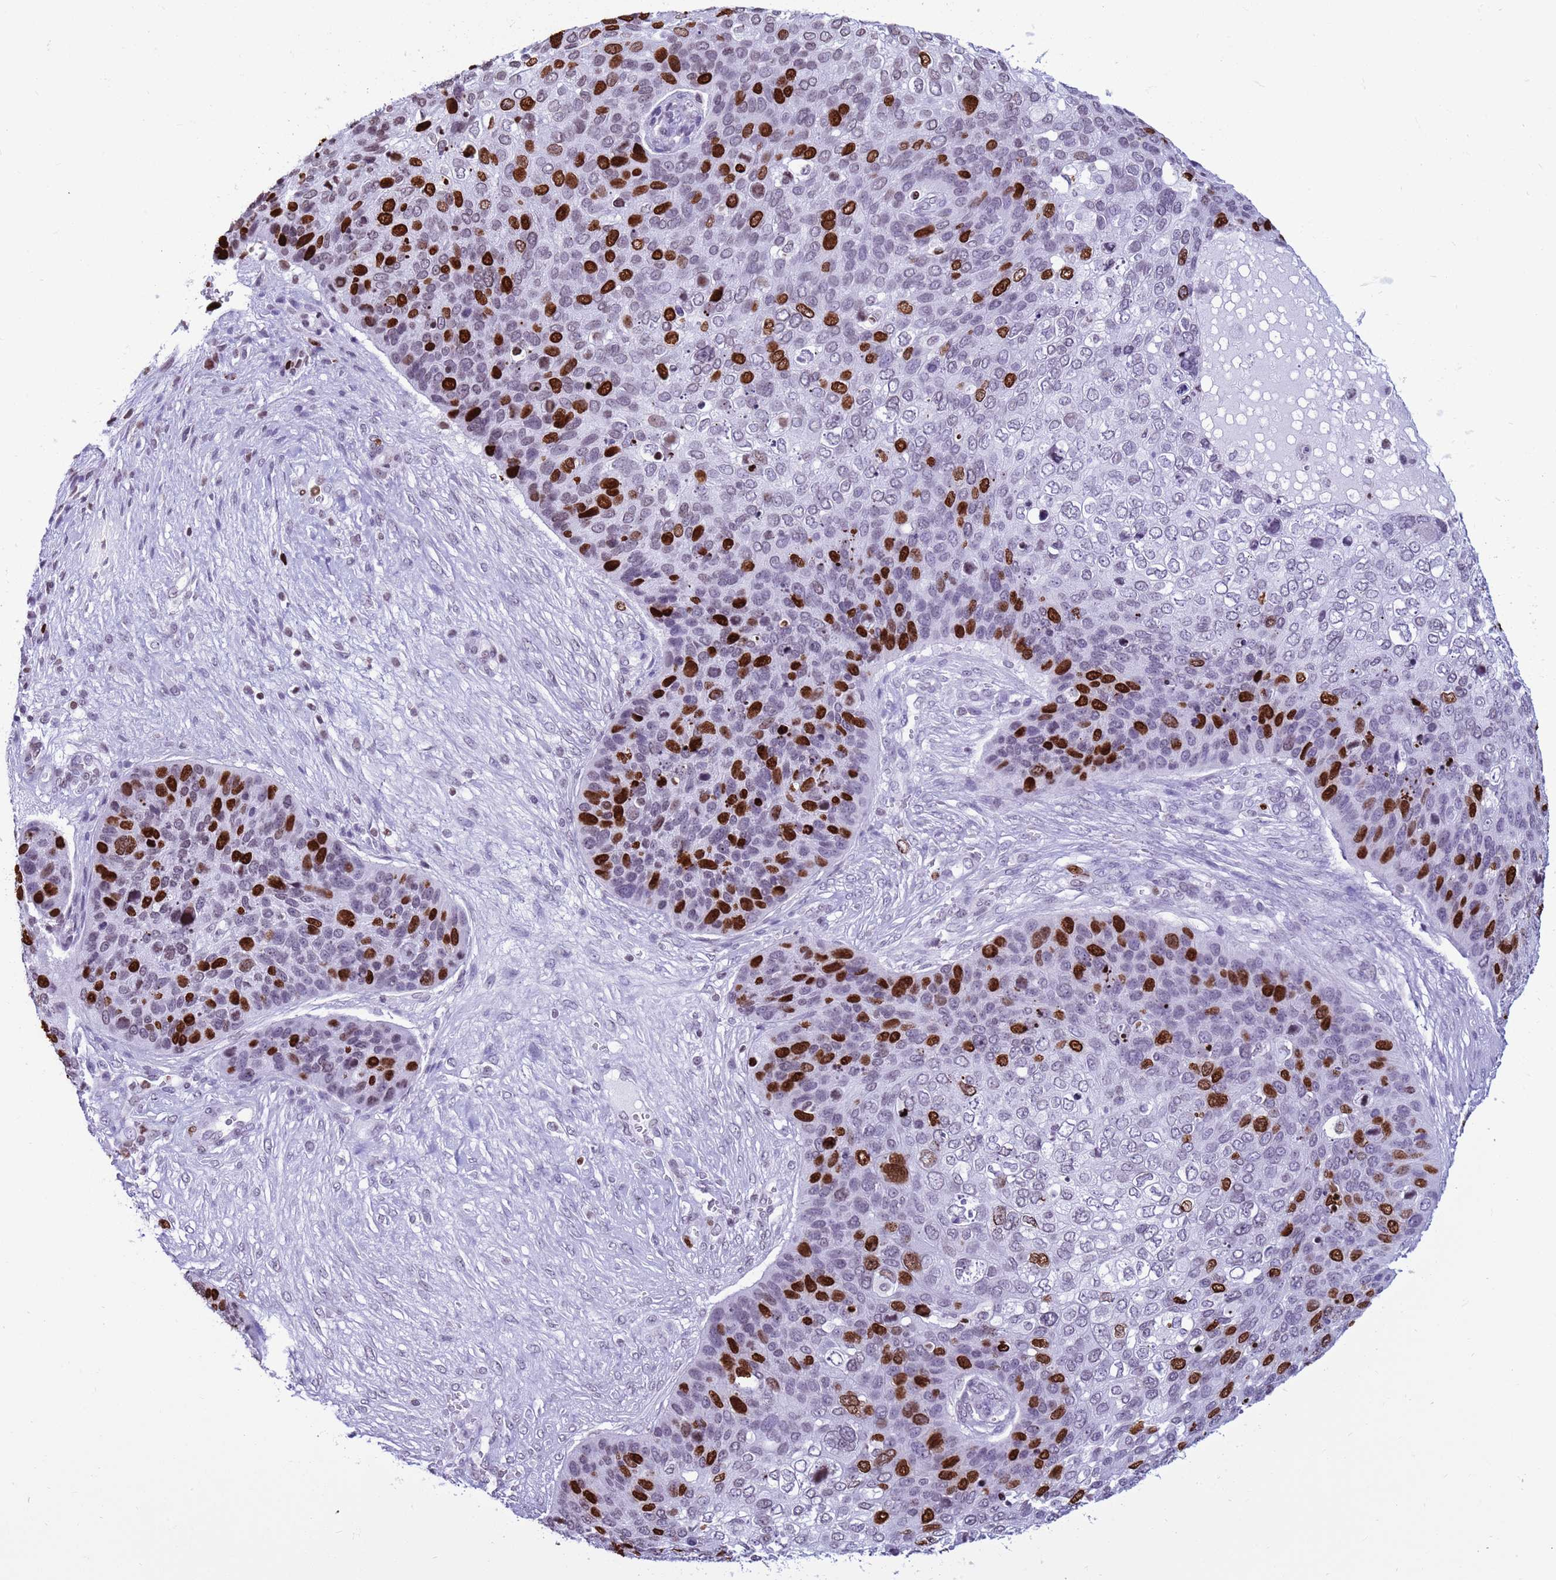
{"staining": {"intensity": "strong", "quantity": "25%-75%", "location": "nuclear"}, "tissue": "skin cancer", "cell_type": "Tumor cells", "image_type": "cancer", "snomed": [{"axis": "morphology", "description": "Basal cell carcinoma"}, {"axis": "topography", "description": "Skin"}], "caption": "Basal cell carcinoma (skin) stained with a brown dye displays strong nuclear positive expression in about 25%-75% of tumor cells.", "gene": "H4C8", "patient": {"sex": "female", "age": 74}}